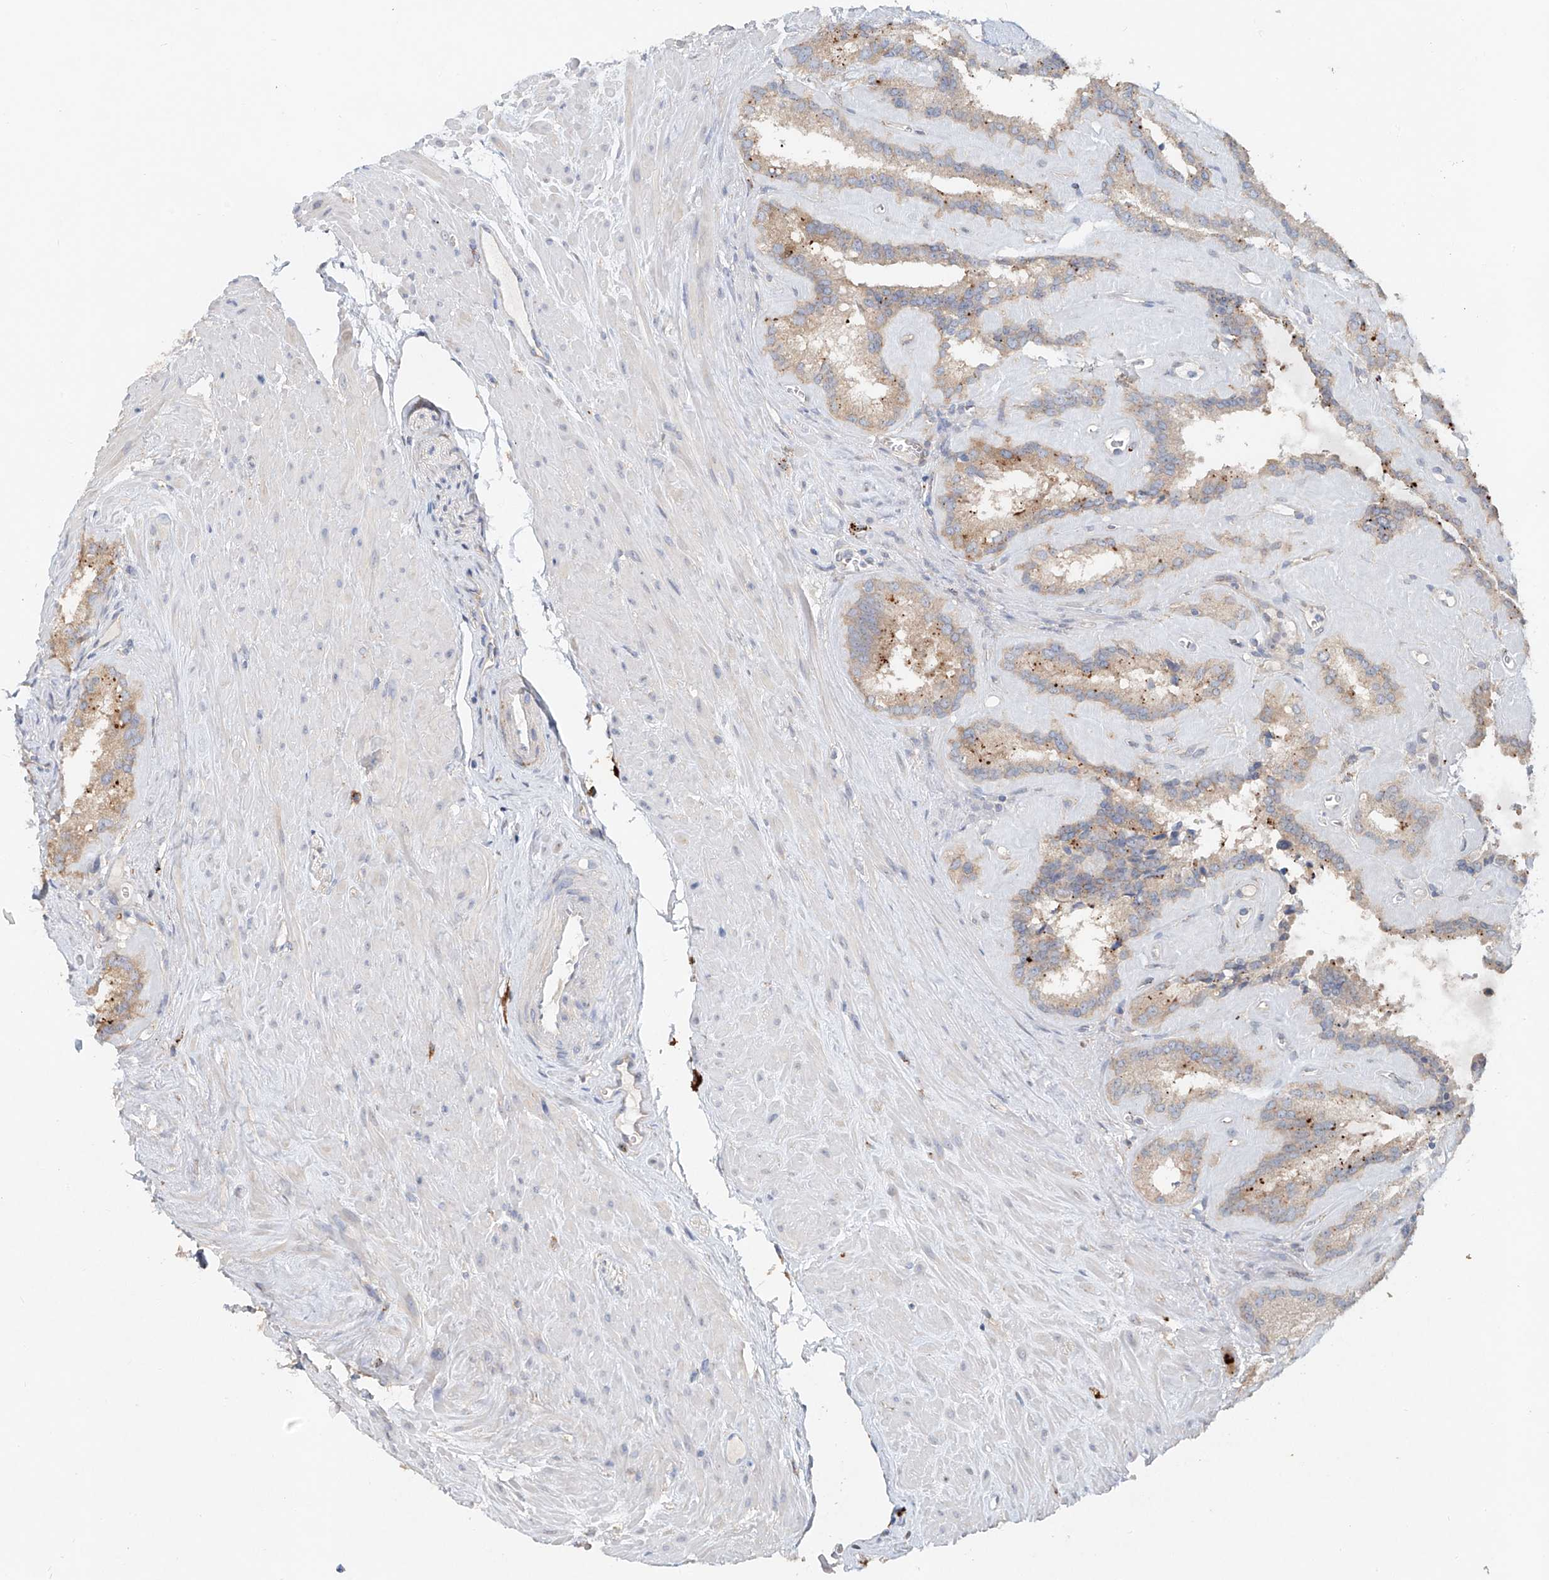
{"staining": {"intensity": "weak", "quantity": ">75%", "location": "cytoplasmic/membranous"}, "tissue": "seminal vesicle", "cell_type": "Glandular cells", "image_type": "normal", "snomed": [{"axis": "morphology", "description": "Normal tissue, NOS"}, {"axis": "topography", "description": "Prostate"}, {"axis": "topography", "description": "Seminal veicle"}], "caption": "Immunohistochemical staining of unremarkable seminal vesicle reveals low levels of weak cytoplasmic/membranous positivity in about >75% of glandular cells.", "gene": "TRIM47", "patient": {"sex": "male", "age": 59}}